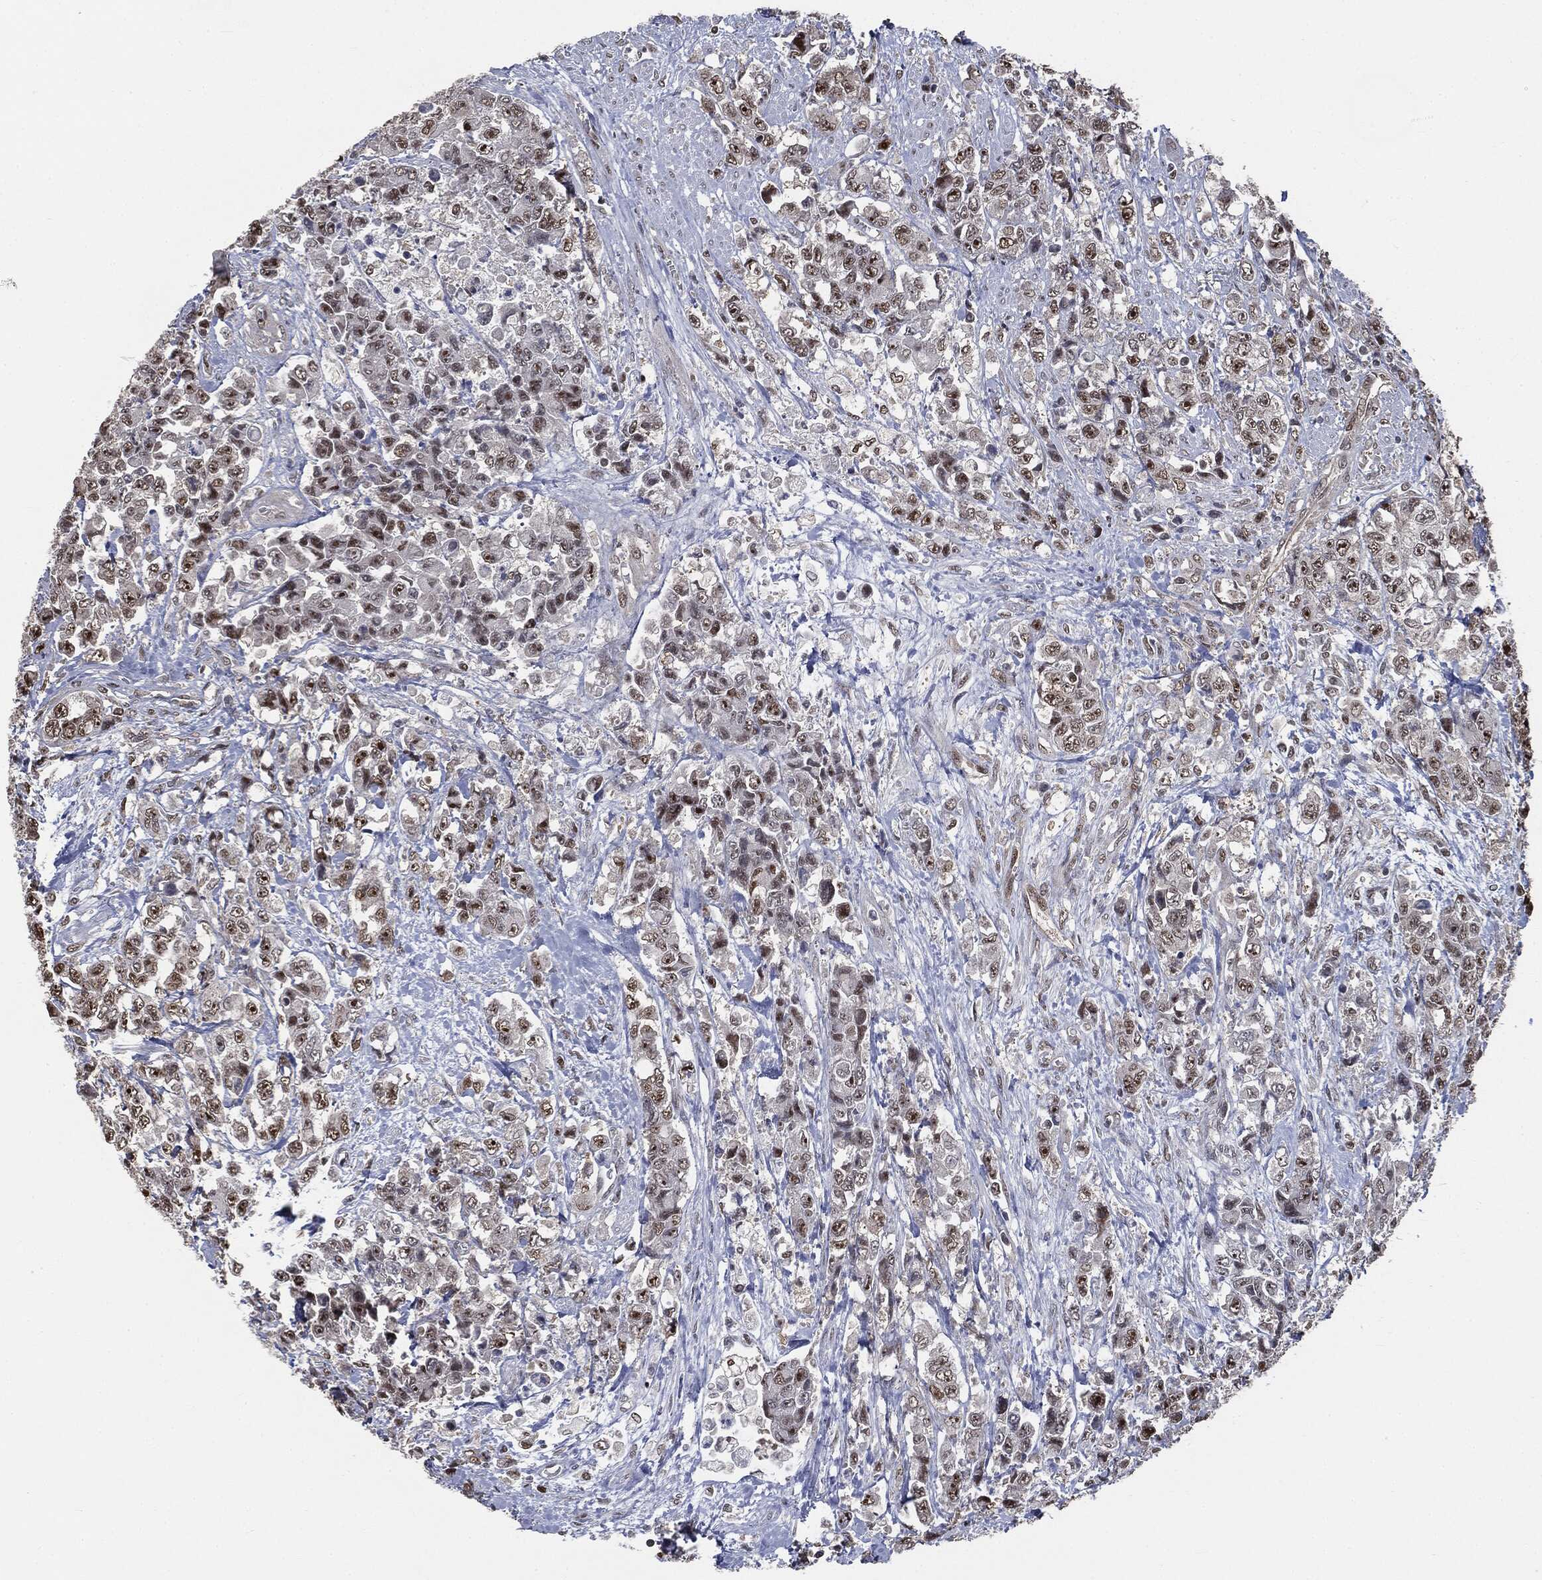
{"staining": {"intensity": "moderate", "quantity": ">75%", "location": "nuclear"}, "tissue": "urothelial cancer", "cell_type": "Tumor cells", "image_type": "cancer", "snomed": [{"axis": "morphology", "description": "Urothelial carcinoma, High grade"}, {"axis": "topography", "description": "Urinary bladder"}], "caption": "Human high-grade urothelial carcinoma stained for a protein (brown) demonstrates moderate nuclear positive positivity in about >75% of tumor cells.", "gene": "SHLD2", "patient": {"sex": "female", "age": 78}}